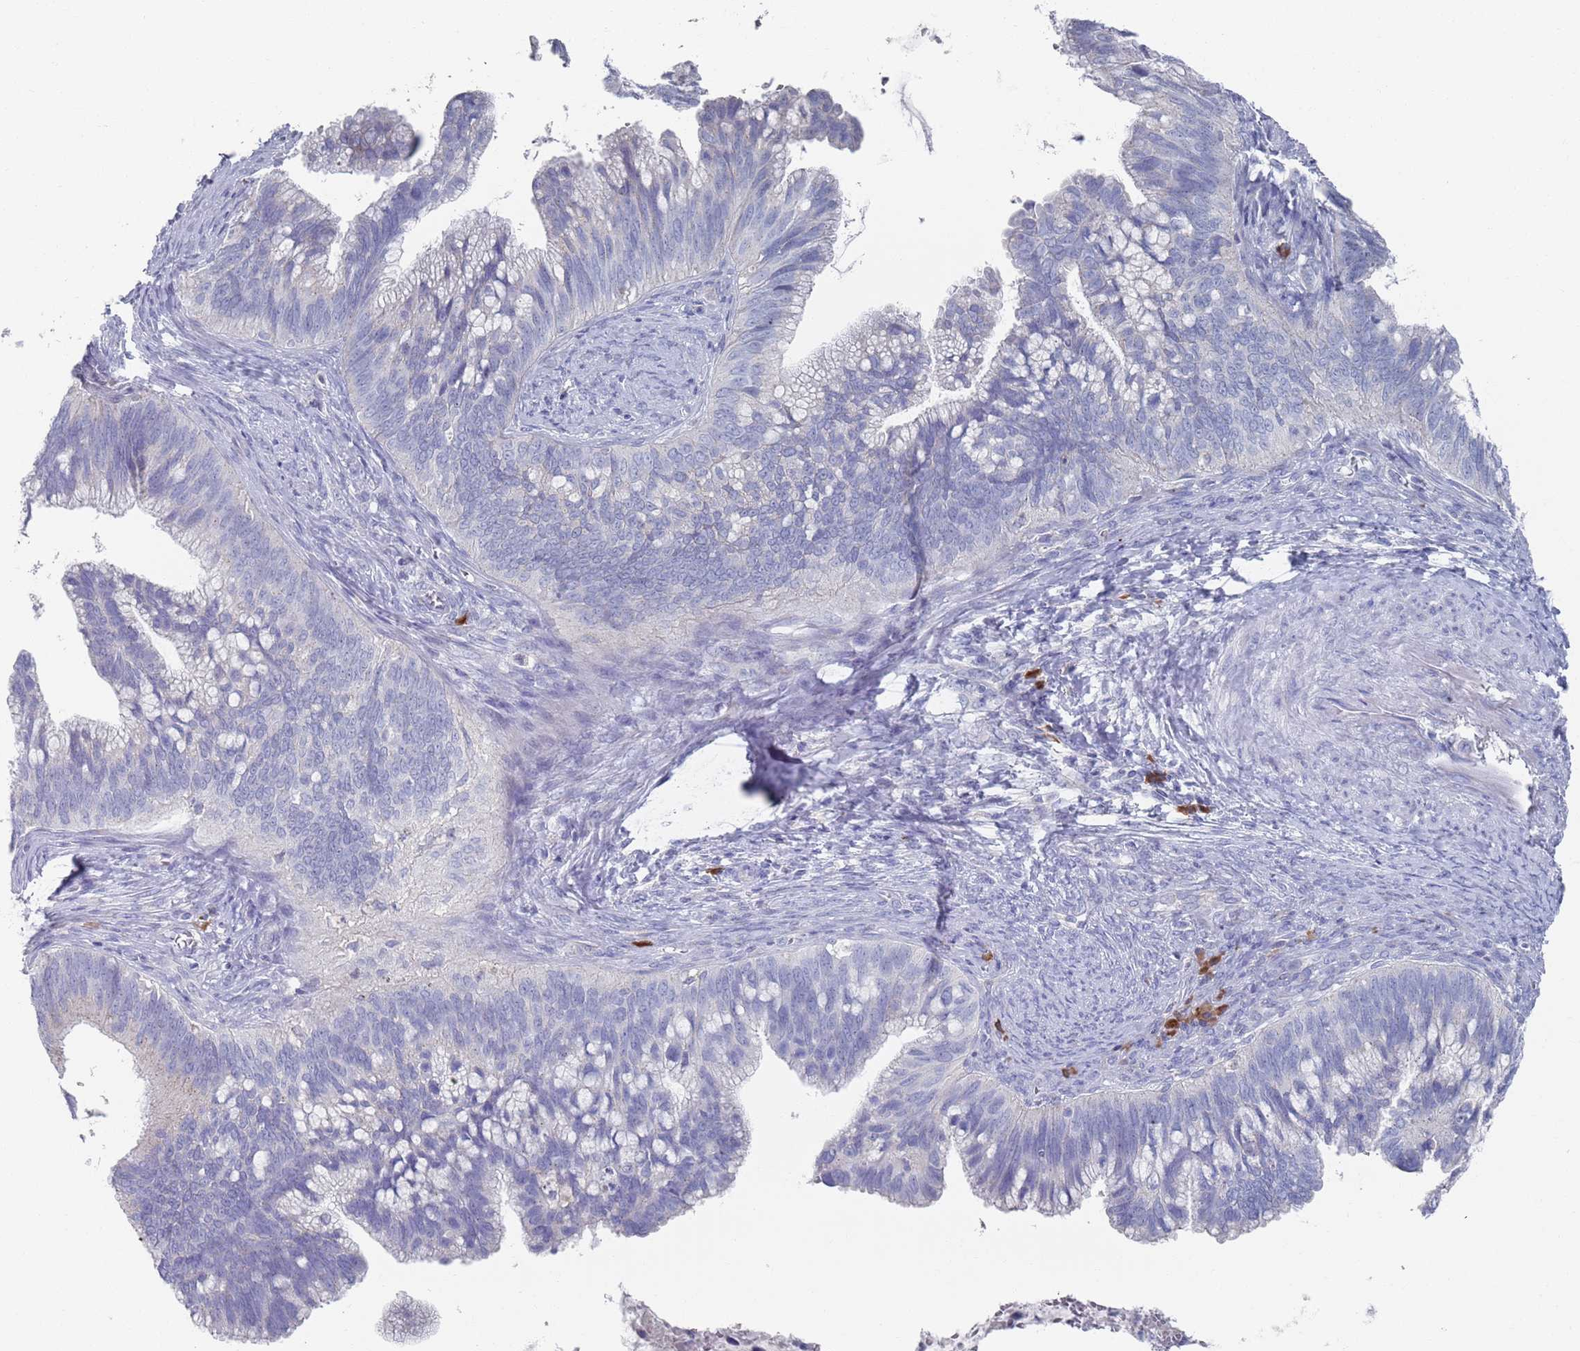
{"staining": {"intensity": "moderate", "quantity": "<25%", "location": "cytoplasmic/membranous"}, "tissue": "cervical cancer", "cell_type": "Tumor cells", "image_type": "cancer", "snomed": [{"axis": "morphology", "description": "Adenocarcinoma, NOS"}, {"axis": "topography", "description": "Cervix"}], "caption": "Immunohistochemical staining of human adenocarcinoma (cervical) reveals moderate cytoplasmic/membranous protein staining in about <25% of tumor cells.", "gene": "MAT1A", "patient": {"sex": "female", "age": 42}}